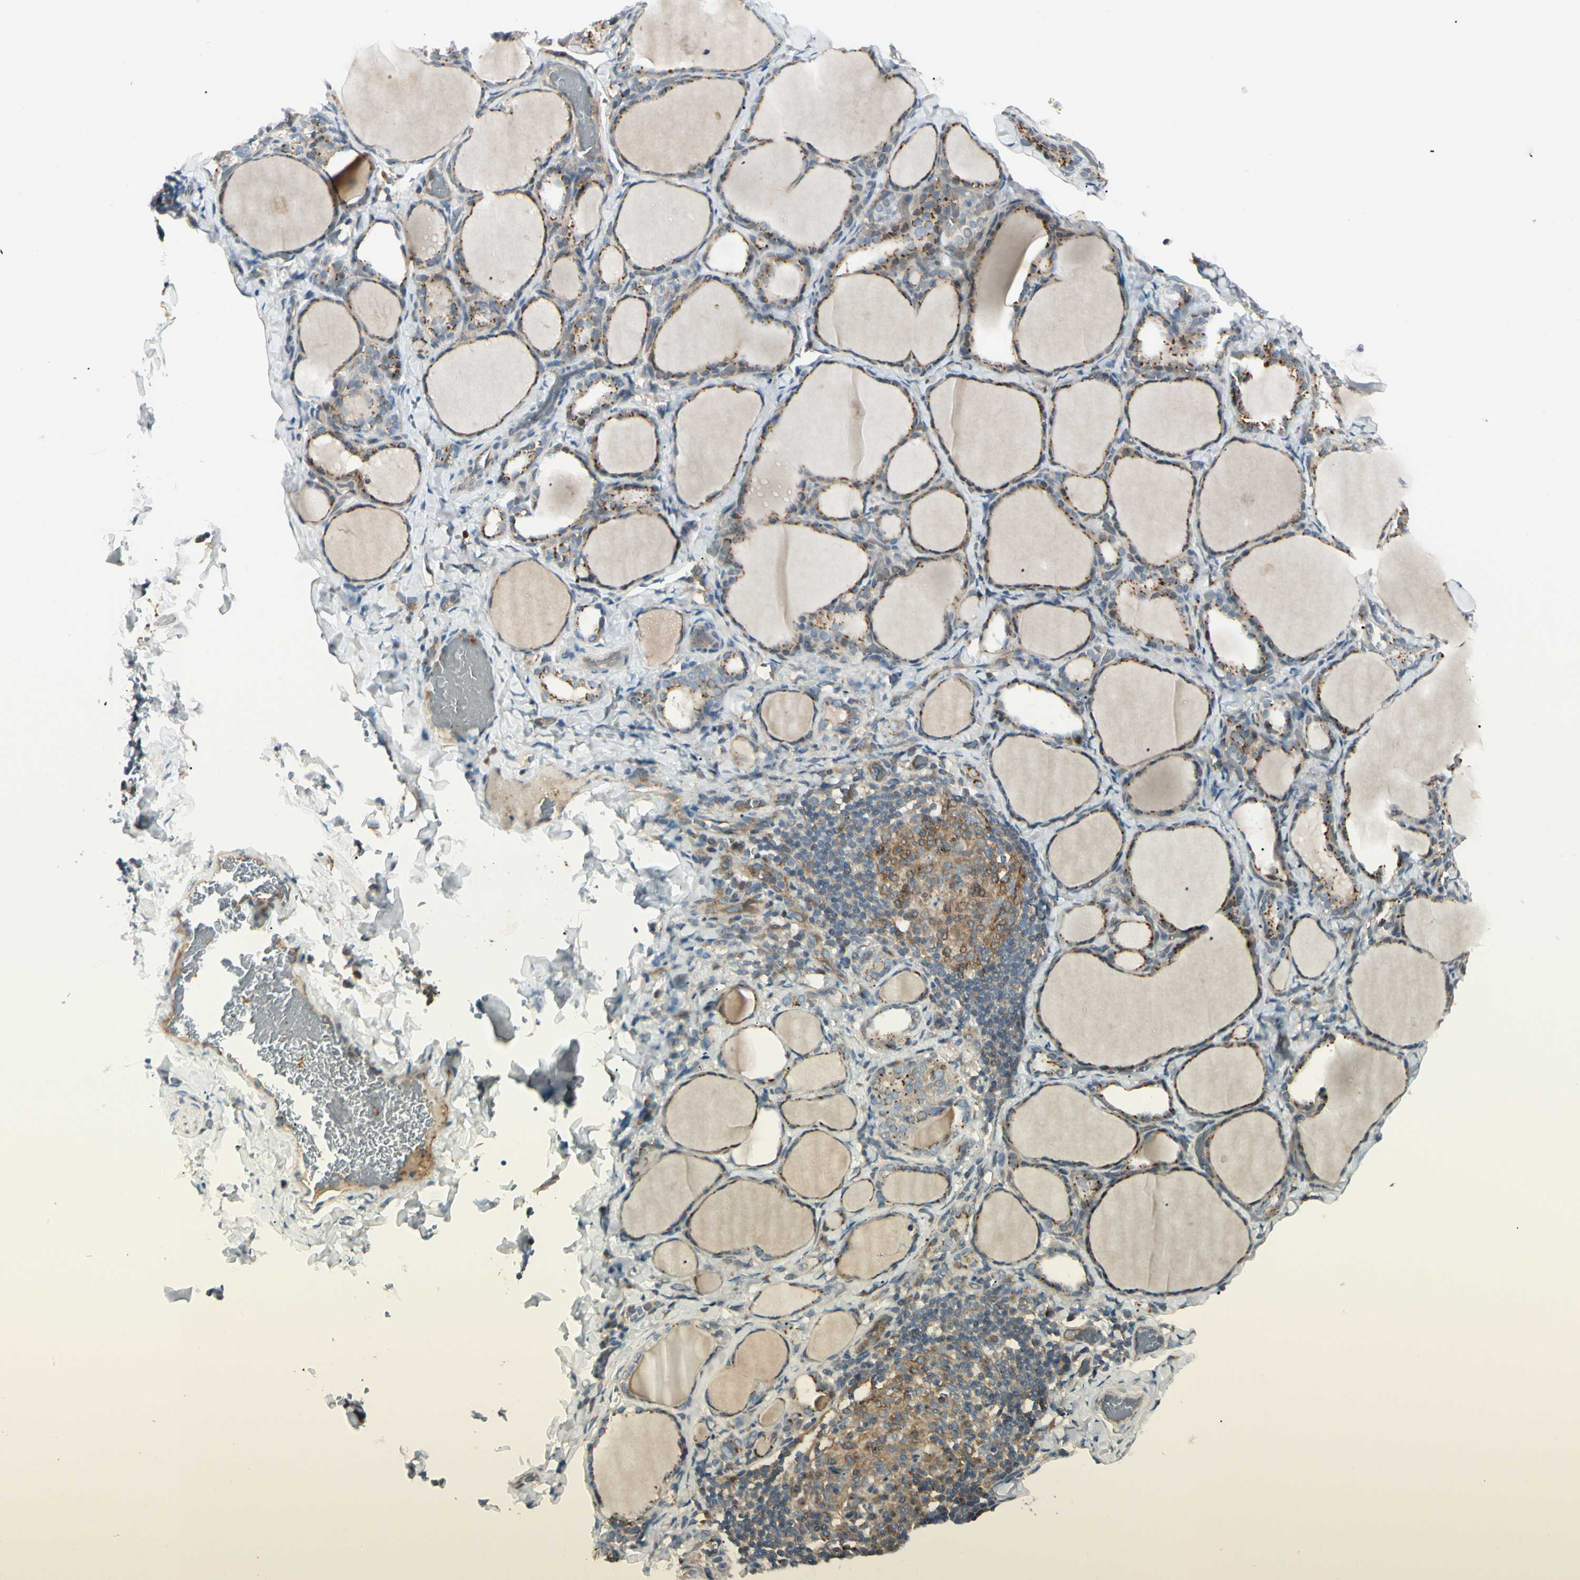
{"staining": {"intensity": "strong", "quantity": ">75%", "location": "cytoplasmic/membranous"}, "tissue": "thyroid gland", "cell_type": "Glandular cells", "image_type": "normal", "snomed": [{"axis": "morphology", "description": "Normal tissue, NOS"}, {"axis": "morphology", "description": "Papillary adenocarcinoma, NOS"}, {"axis": "topography", "description": "Thyroid gland"}], "caption": "Strong cytoplasmic/membranous staining for a protein is appreciated in approximately >75% of glandular cells of normal thyroid gland using IHC.", "gene": "ABCA3", "patient": {"sex": "female", "age": 30}}